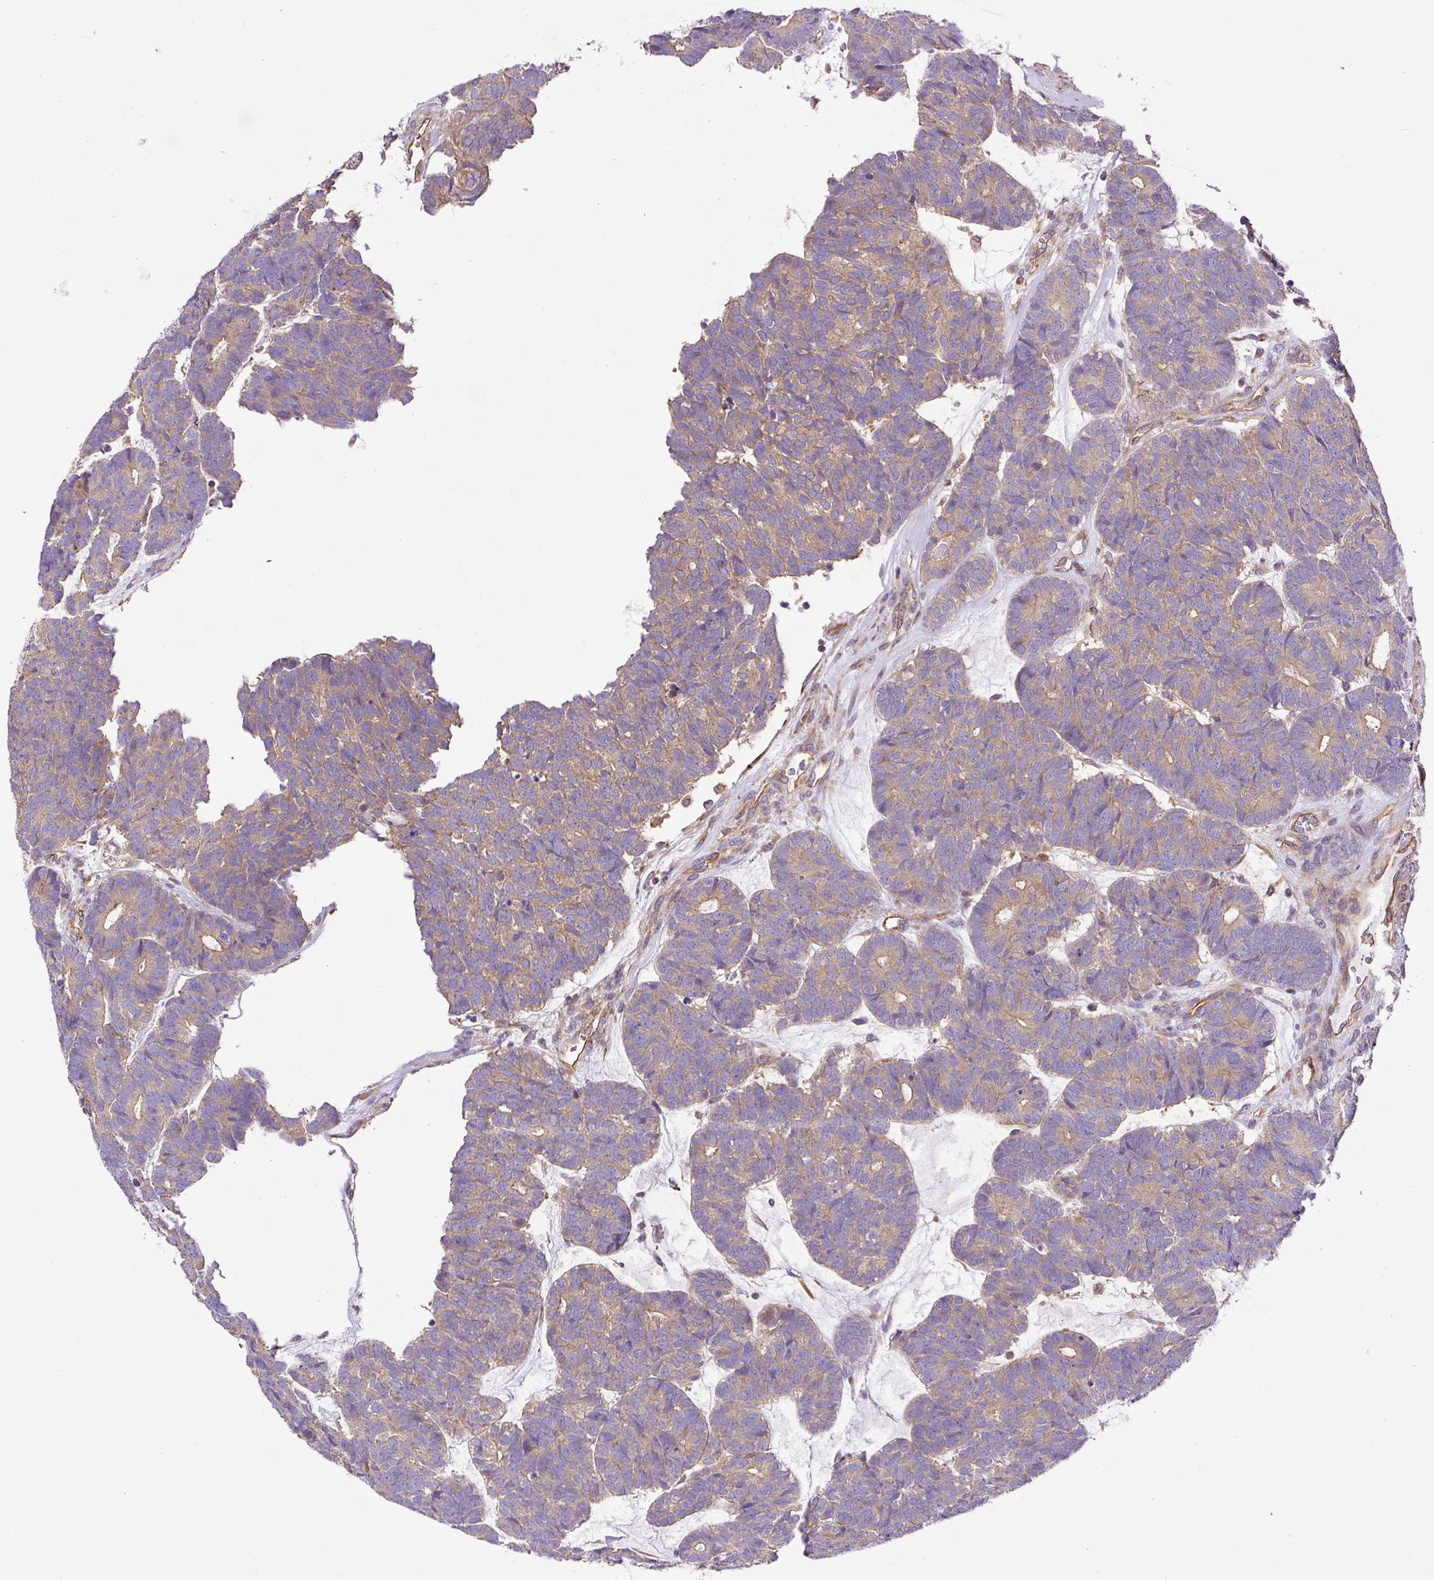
{"staining": {"intensity": "weak", "quantity": ">75%", "location": "cytoplasmic/membranous"}, "tissue": "head and neck cancer", "cell_type": "Tumor cells", "image_type": "cancer", "snomed": [{"axis": "morphology", "description": "Adenocarcinoma, NOS"}, {"axis": "topography", "description": "Head-Neck"}], "caption": "This is an image of immunohistochemistry staining of head and neck cancer (adenocarcinoma), which shows weak positivity in the cytoplasmic/membranous of tumor cells.", "gene": "DCTN1", "patient": {"sex": "female", "age": 81}}